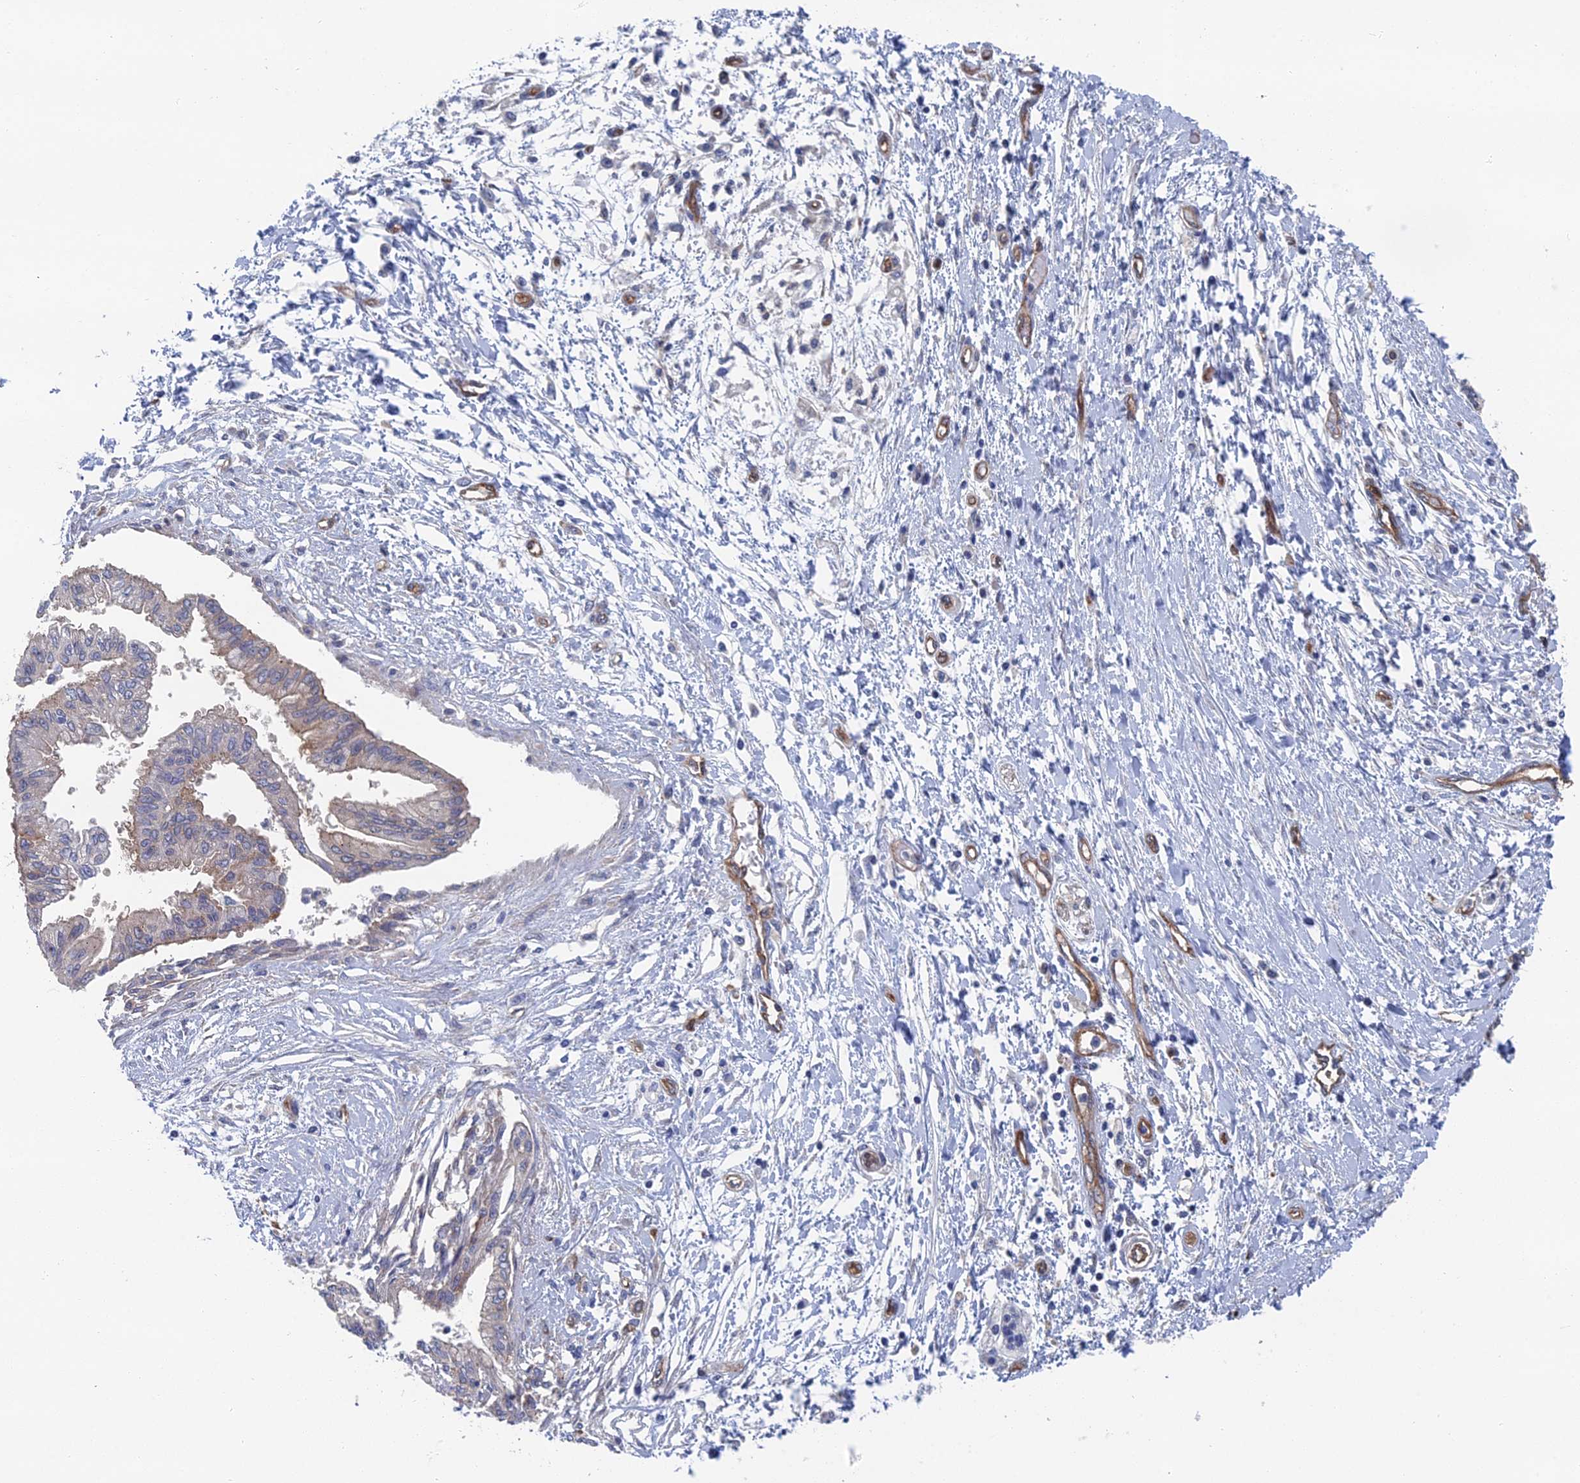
{"staining": {"intensity": "weak", "quantity": "<25%", "location": "cytoplasmic/membranous"}, "tissue": "pancreatic cancer", "cell_type": "Tumor cells", "image_type": "cancer", "snomed": [{"axis": "morphology", "description": "Adenocarcinoma, NOS"}, {"axis": "topography", "description": "Pancreas"}], "caption": "Immunohistochemistry micrograph of pancreatic cancer (adenocarcinoma) stained for a protein (brown), which demonstrates no expression in tumor cells.", "gene": "ARAP3", "patient": {"sex": "male", "age": 46}}